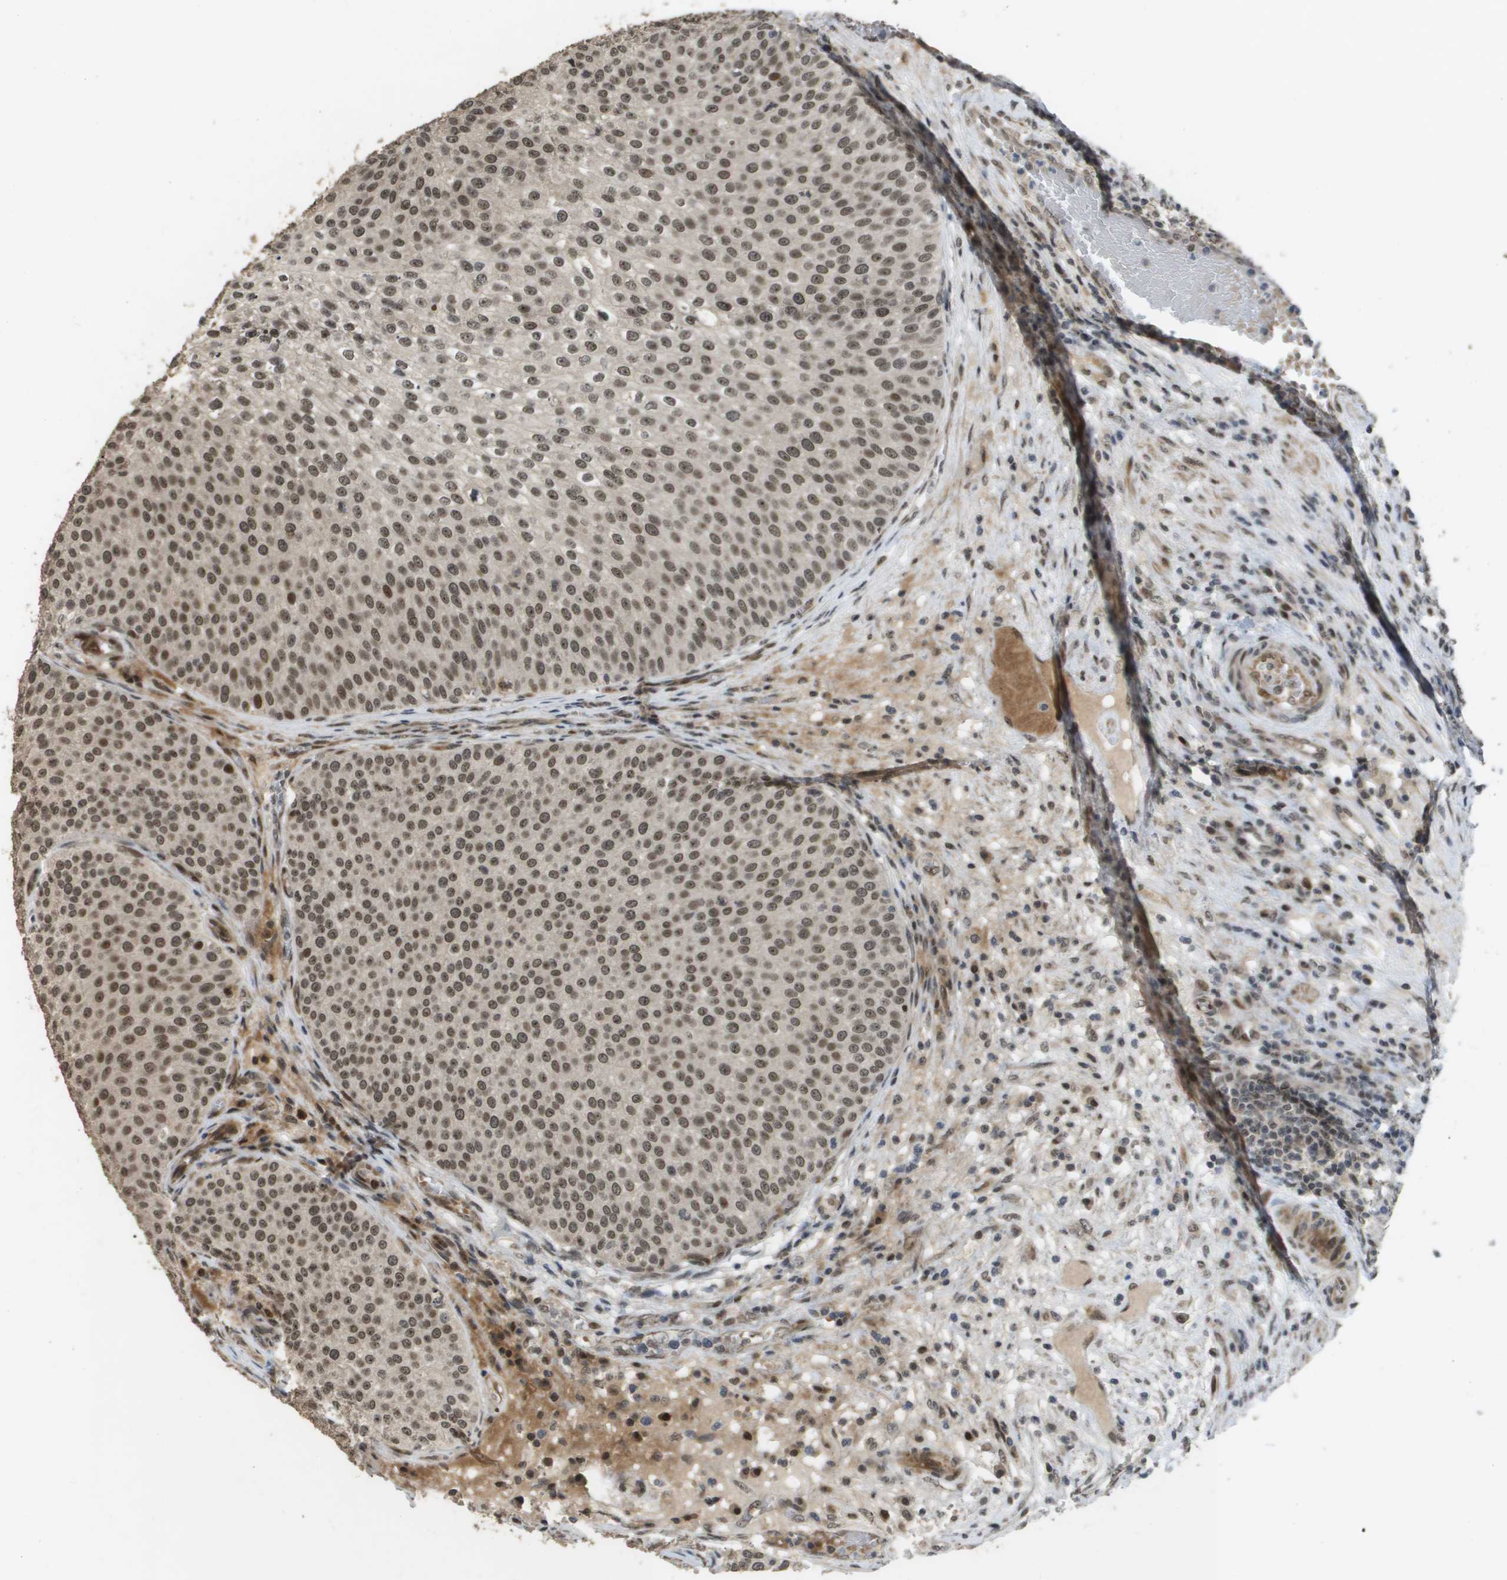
{"staining": {"intensity": "moderate", "quantity": ">75%", "location": "nuclear"}, "tissue": "urothelial cancer", "cell_type": "Tumor cells", "image_type": "cancer", "snomed": [{"axis": "morphology", "description": "Urothelial carcinoma, Low grade"}, {"axis": "topography", "description": "Smooth muscle"}, {"axis": "topography", "description": "Urinary bladder"}], "caption": "IHC of urothelial carcinoma (low-grade) exhibits medium levels of moderate nuclear positivity in approximately >75% of tumor cells. The protein of interest is shown in brown color, while the nuclei are stained blue.", "gene": "KAT5", "patient": {"sex": "male", "age": 60}}